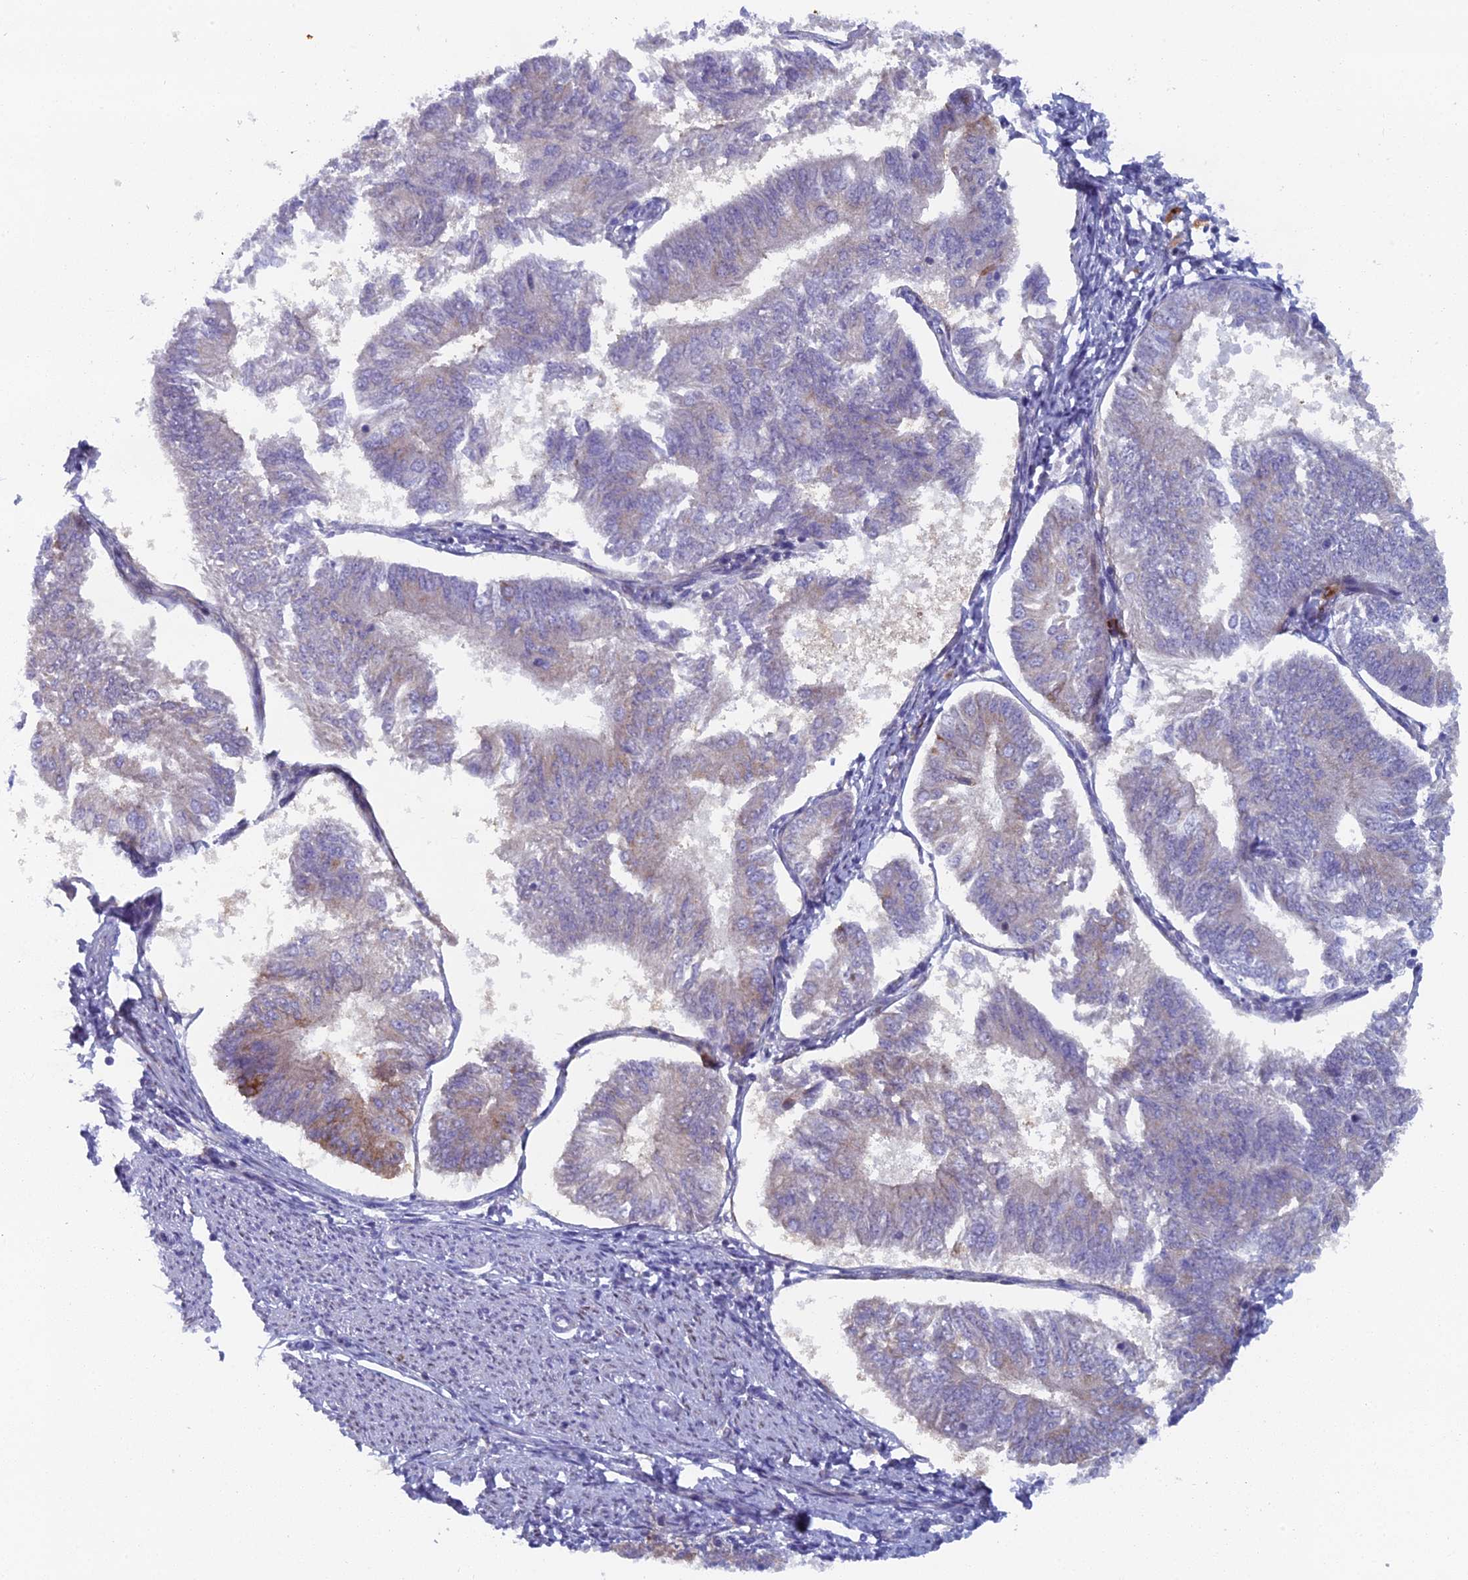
{"staining": {"intensity": "moderate", "quantity": "<25%", "location": "cytoplasmic/membranous"}, "tissue": "endometrial cancer", "cell_type": "Tumor cells", "image_type": "cancer", "snomed": [{"axis": "morphology", "description": "Adenocarcinoma, NOS"}, {"axis": "topography", "description": "Endometrium"}], "caption": "Tumor cells display low levels of moderate cytoplasmic/membranous staining in about <25% of cells in adenocarcinoma (endometrial). The protein is shown in brown color, while the nuclei are stained blue.", "gene": "B9D2", "patient": {"sex": "female", "age": 58}}